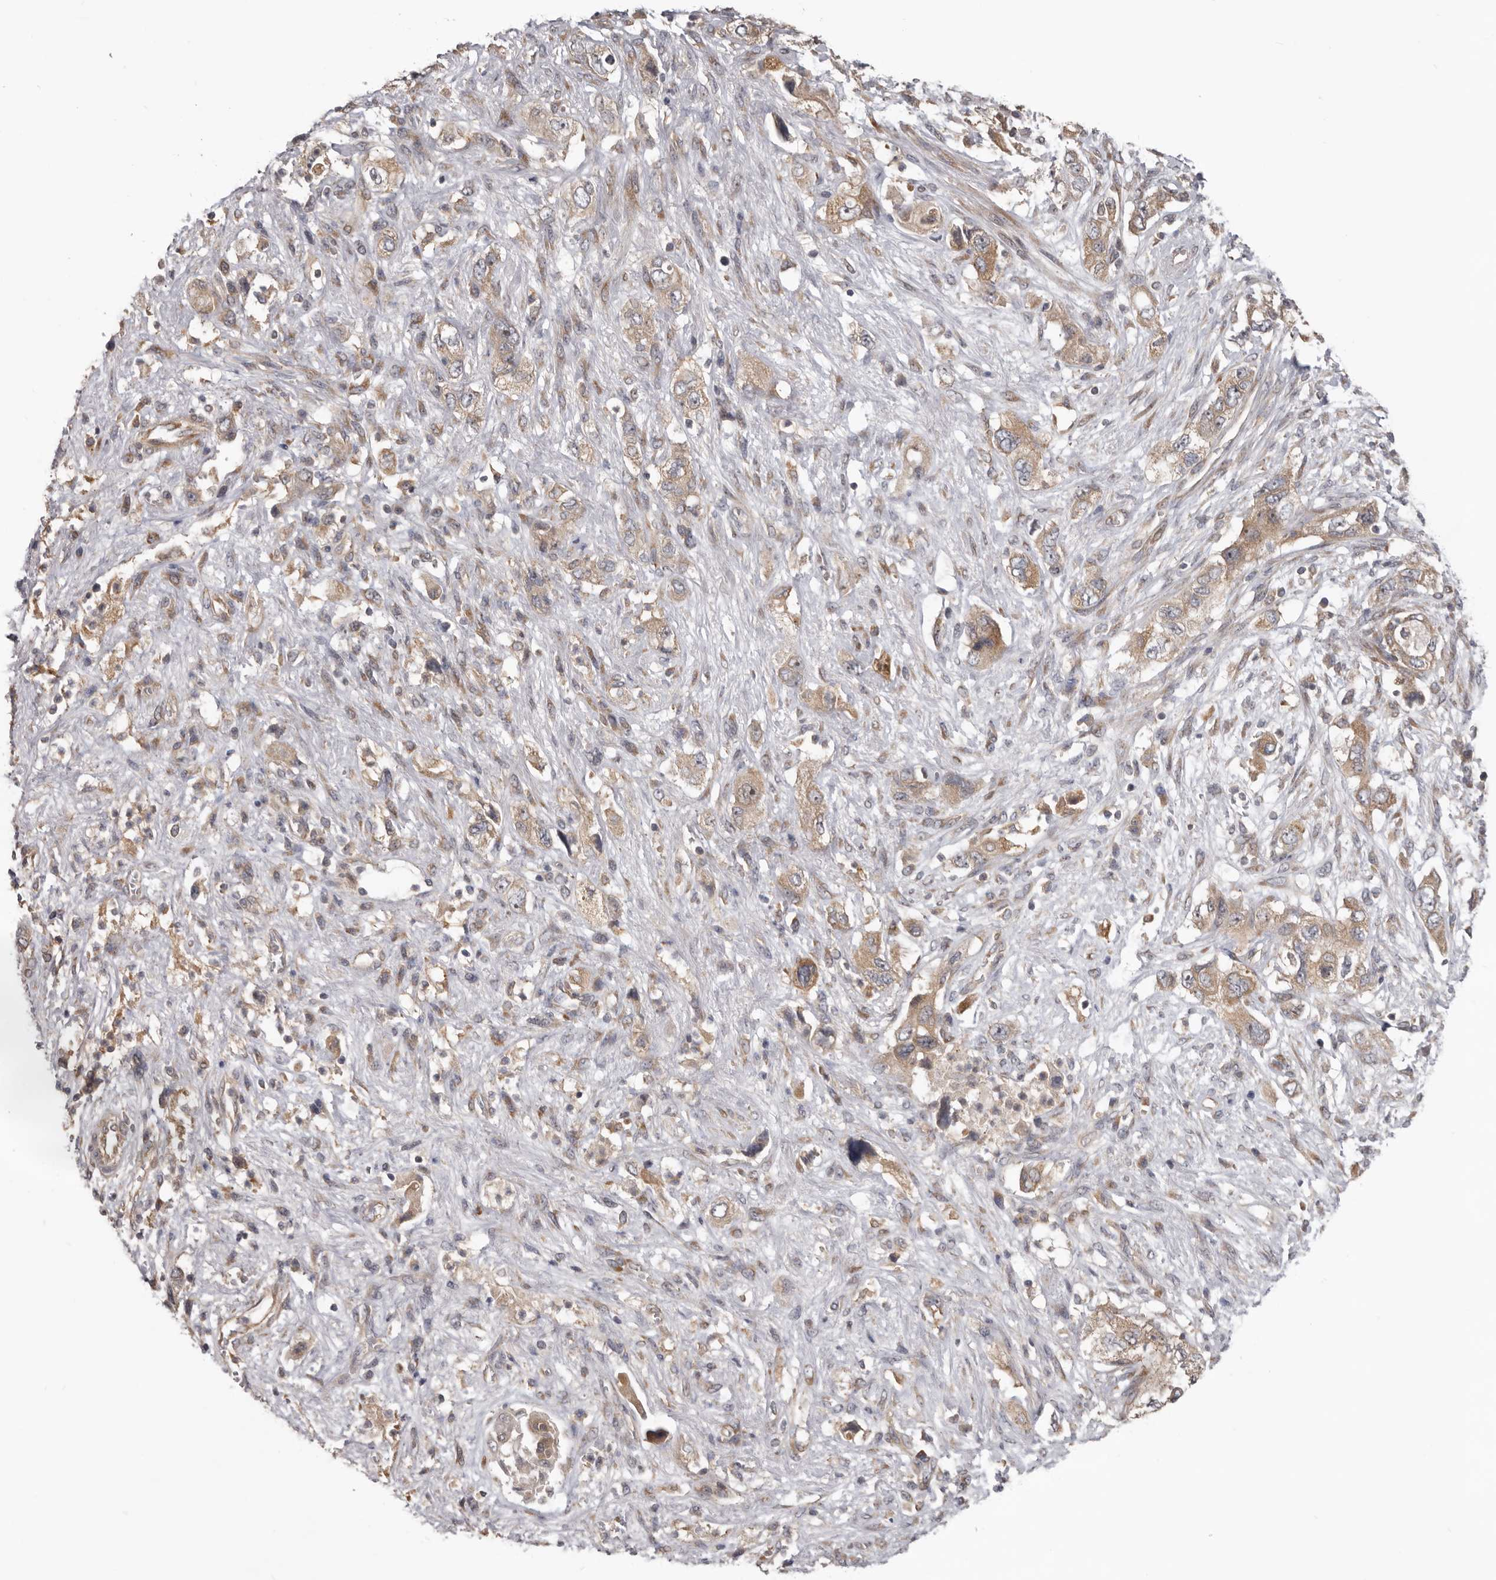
{"staining": {"intensity": "moderate", "quantity": ">75%", "location": "cytoplasmic/membranous"}, "tissue": "pancreatic cancer", "cell_type": "Tumor cells", "image_type": "cancer", "snomed": [{"axis": "morphology", "description": "Adenocarcinoma, NOS"}, {"axis": "topography", "description": "Pancreas"}], "caption": "Adenocarcinoma (pancreatic) tissue reveals moderate cytoplasmic/membranous expression in approximately >75% of tumor cells The staining was performed using DAB, with brown indicating positive protein expression. Nuclei are stained blue with hematoxylin.", "gene": "HINT3", "patient": {"sex": "female", "age": 73}}